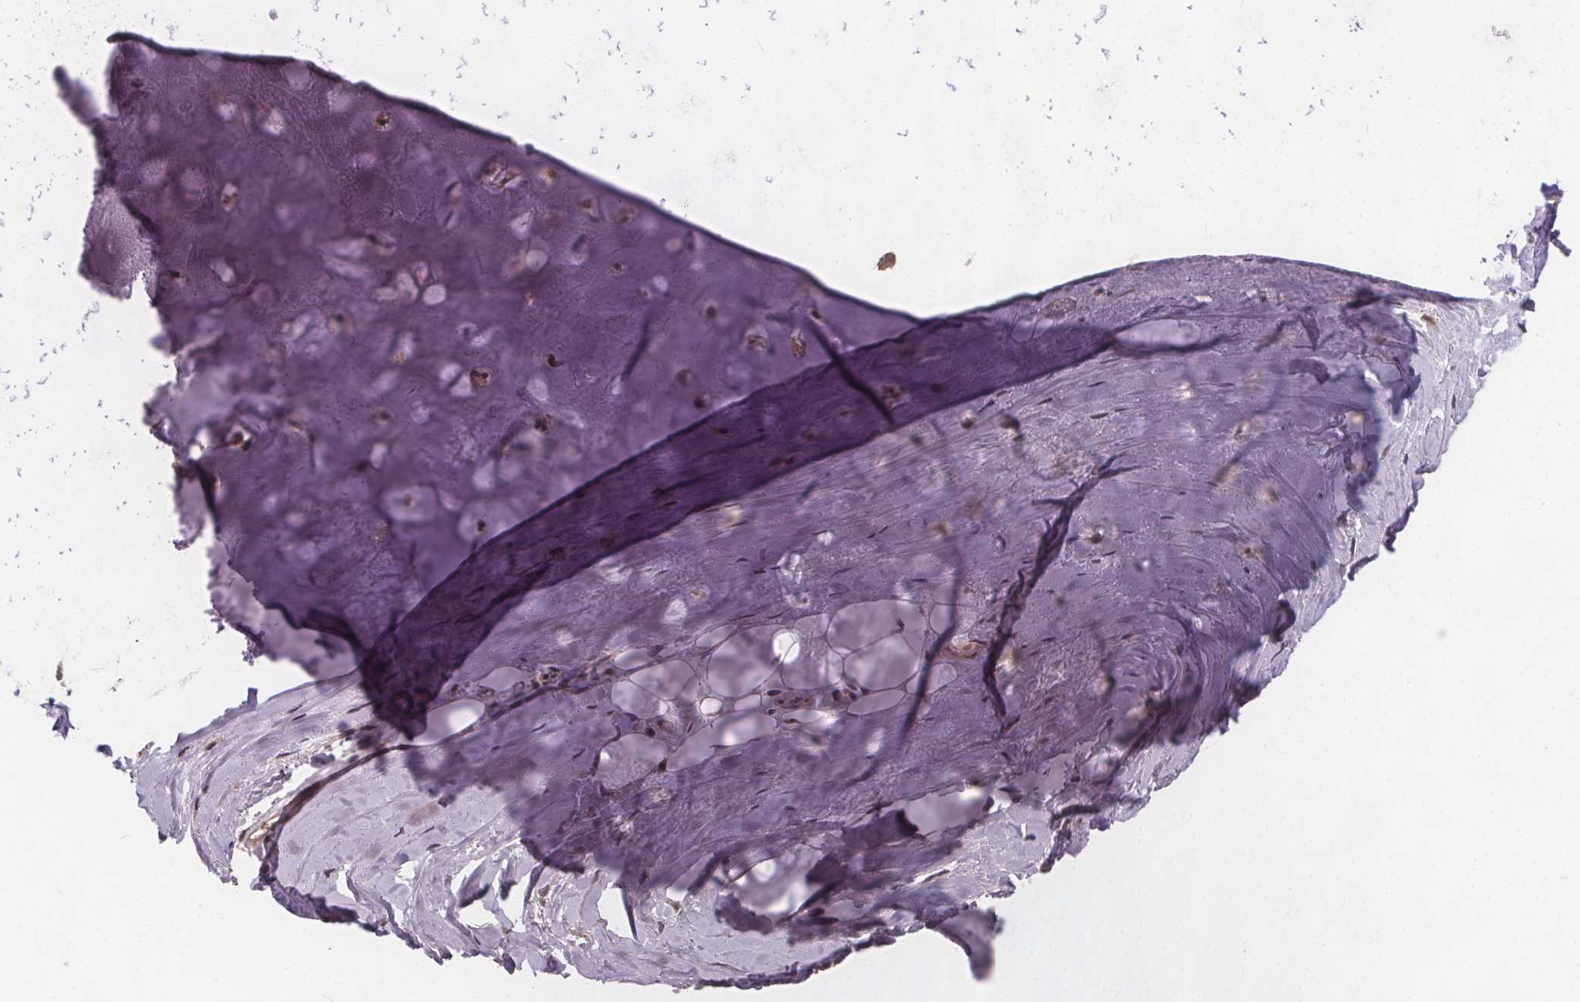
{"staining": {"intensity": "negative", "quantity": "none", "location": "none"}, "tissue": "adipose tissue", "cell_type": "Adipocytes", "image_type": "normal", "snomed": [{"axis": "morphology", "description": "Normal tissue, NOS"}, {"axis": "topography", "description": "Cartilage tissue"}], "caption": "There is no significant staining in adipocytes of adipose tissue.", "gene": "USP9X", "patient": {"sex": "male", "age": 57}}